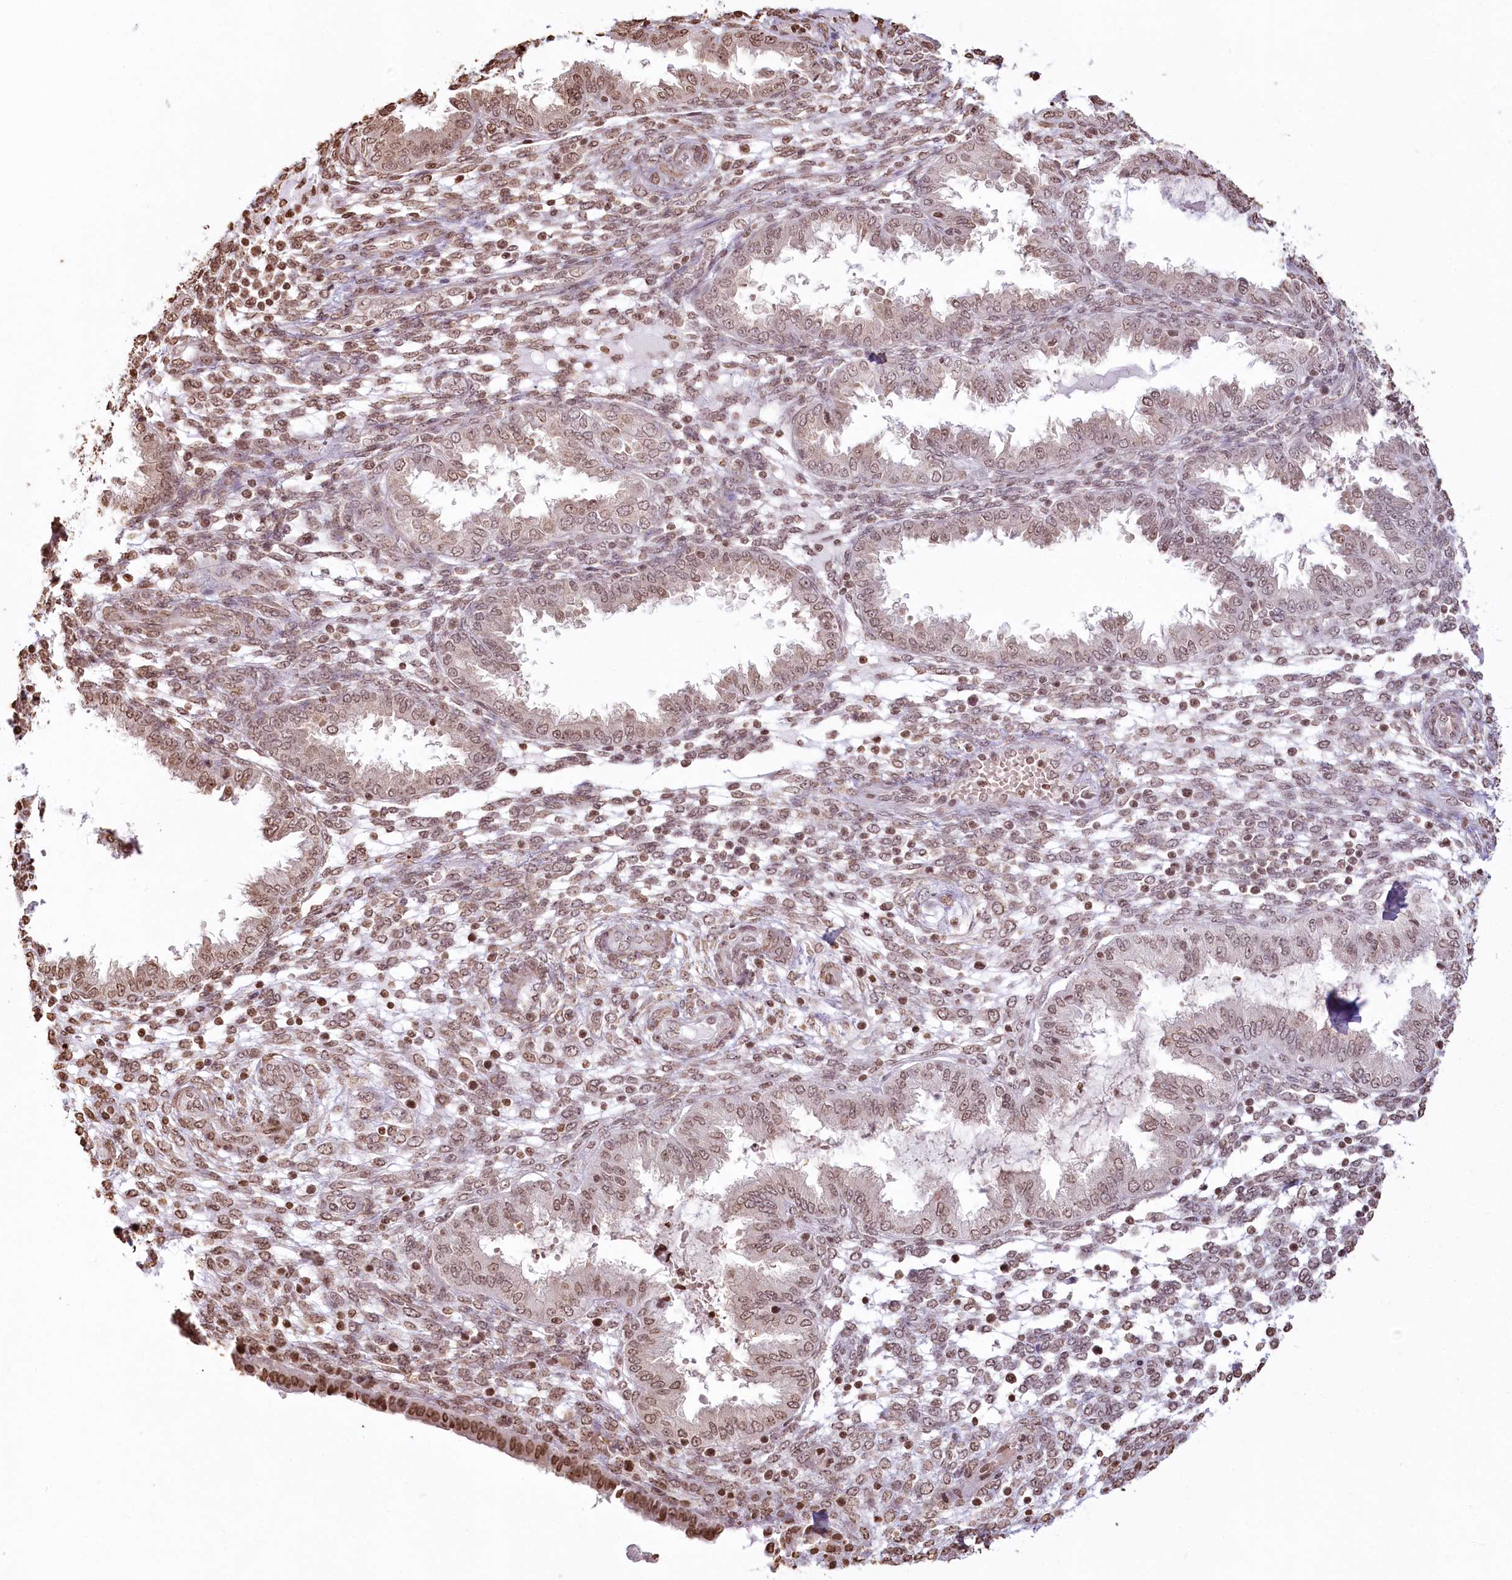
{"staining": {"intensity": "moderate", "quantity": ">75%", "location": "nuclear"}, "tissue": "endometrium", "cell_type": "Cells in endometrial stroma", "image_type": "normal", "snomed": [{"axis": "morphology", "description": "Normal tissue, NOS"}, {"axis": "topography", "description": "Endometrium"}], "caption": "Approximately >75% of cells in endometrial stroma in benign endometrium reveal moderate nuclear protein positivity as visualized by brown immunohistochemical staining.", "gene": "FAM13A", "patient": {"sex": "female", "age": 33}}